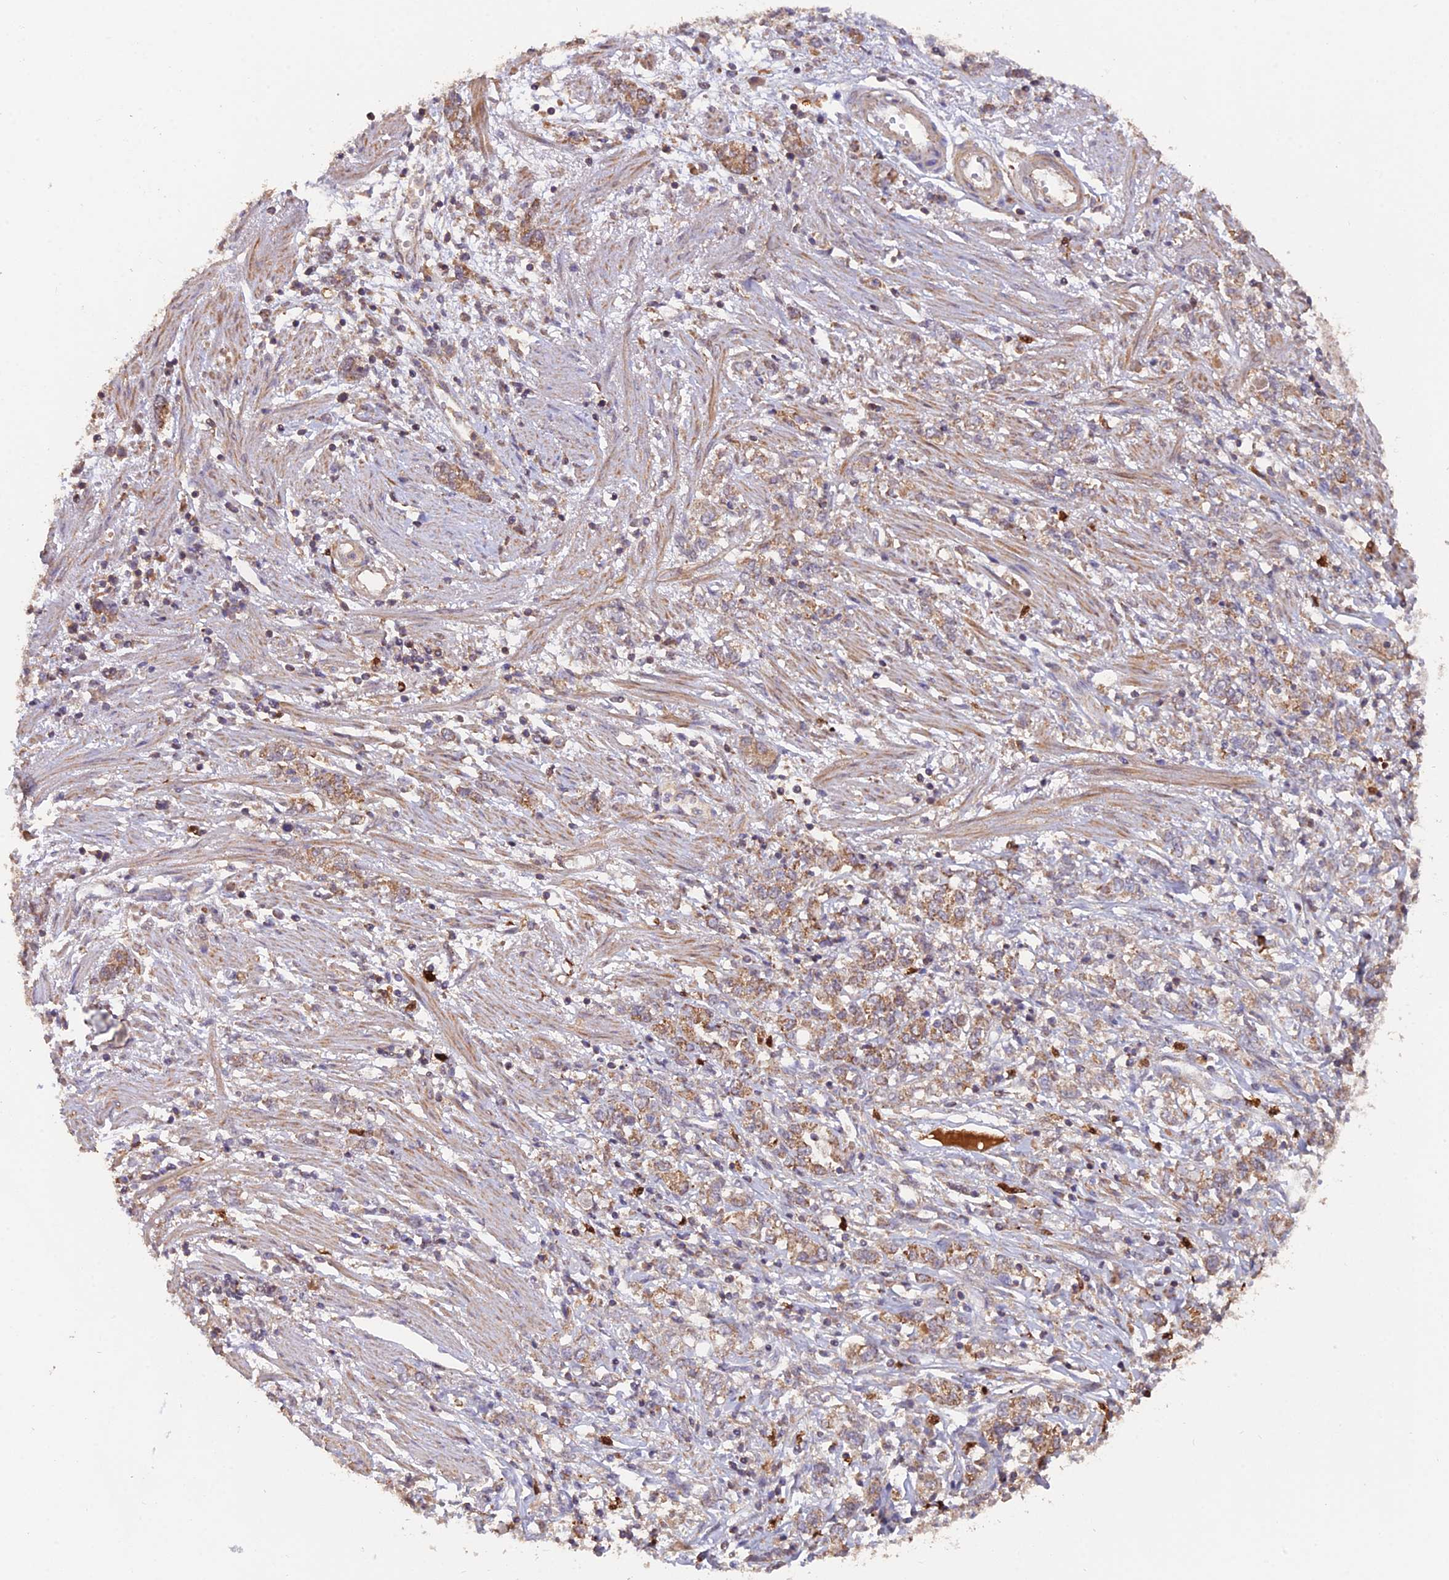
{"staining": {"intensity": "moderate", "quantity": "25%-75%", "location": "cytoplasmic/membranous"}, "tissue": "stomach cancer", "cell_type": "Tumor cells", "image_type": "cancer", "snomed": [{"axis": "morphology", "description": "Adenocarcinoma, NOS"}, {"axis": "topography", "description": "Stomach"}], "caption": "Protein staining displays moderate cytoplasmic/membranous positivity in approximately 25%-75% of tumor cells in stomach cancer. (DAB (3,3'-diaminobenzidine) IHC with brightfield microscopy, high magnification).", "gene": "IFT22", "patient": {"sex": "female", "age": 76}}